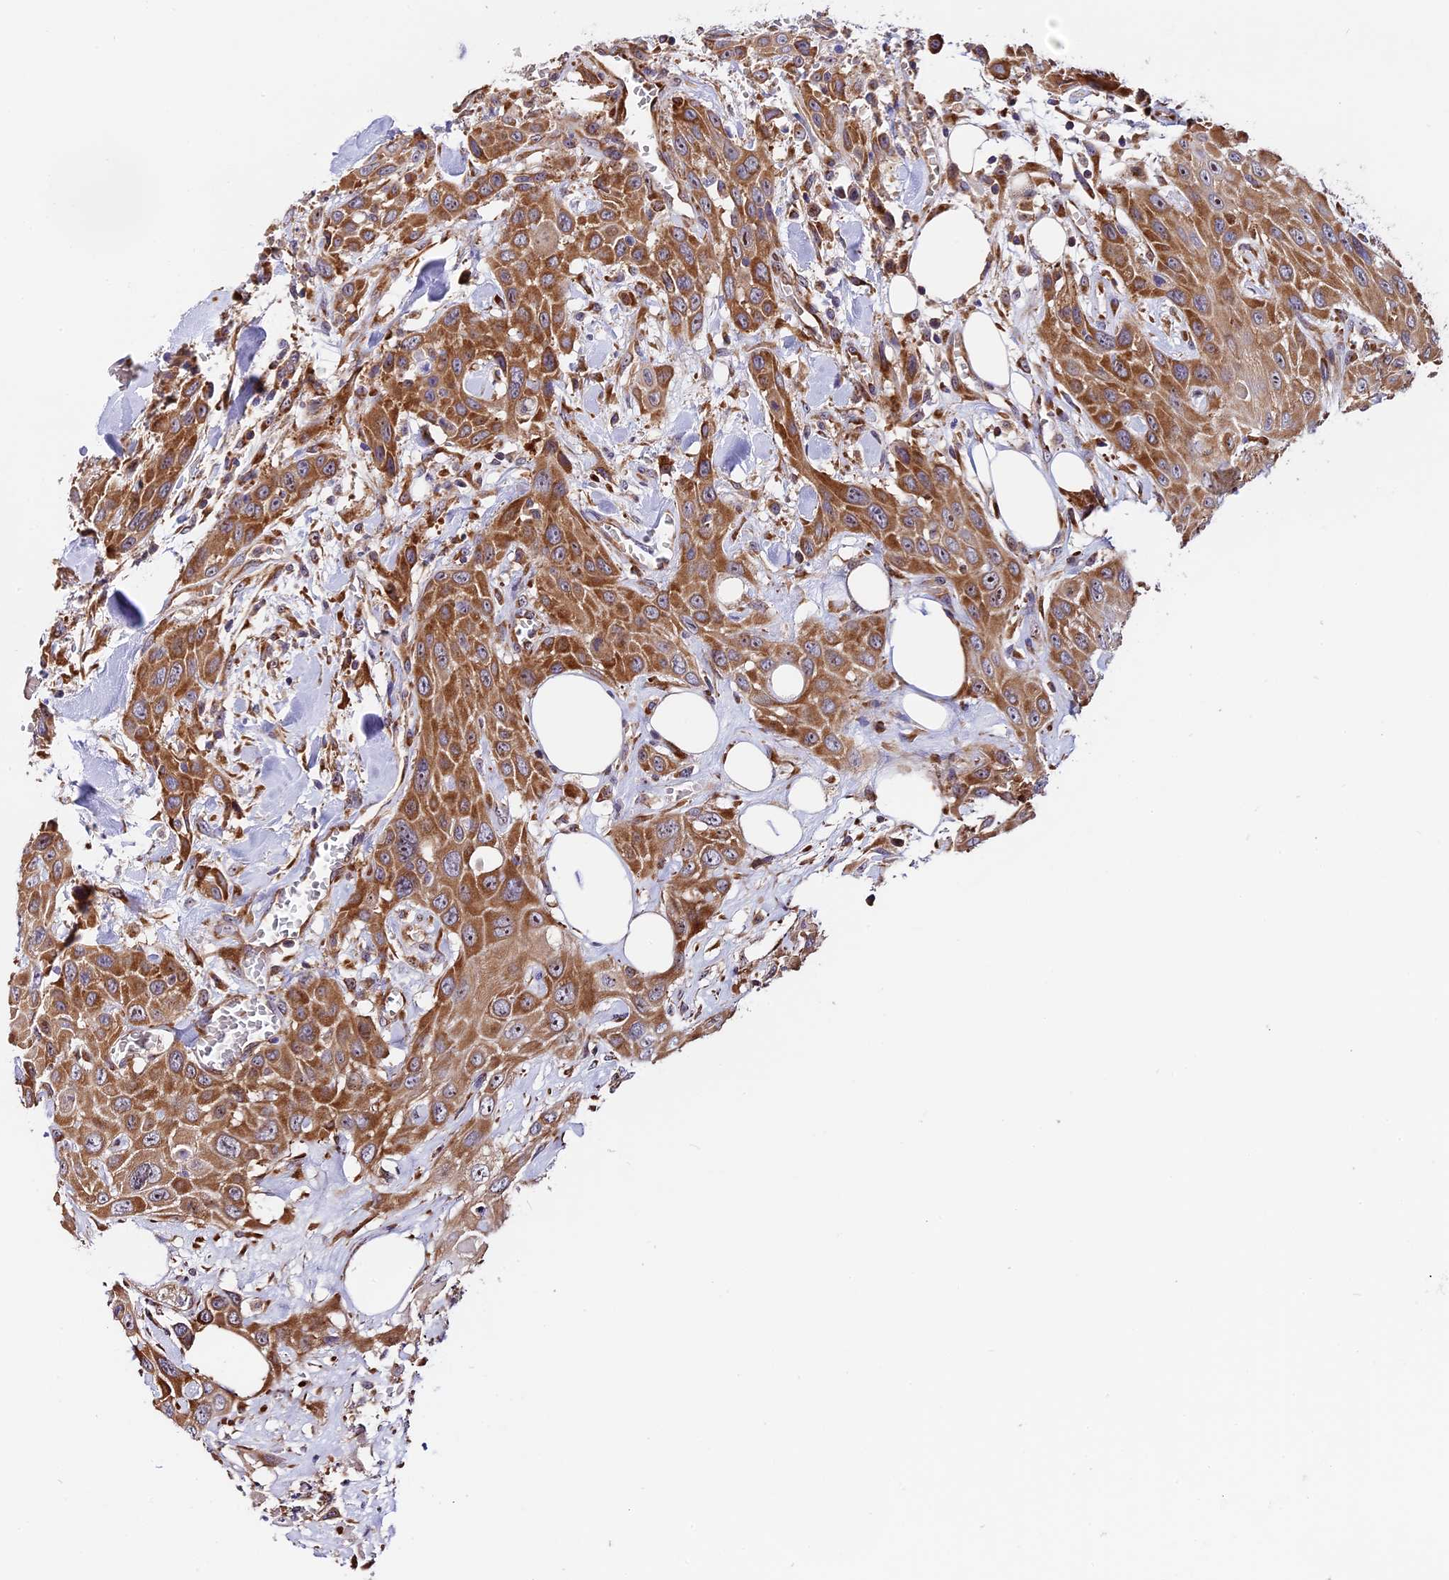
{"staining": {"intensity": "moderate", "quantity": ">75%", "location": "cytoplasmic/membranous"}, "tissue": "head and neck cancer", "cell_type": "Tumor cells", "image_type": "cancer", "snomed": [{"axis": "morphology", "description": "Squamous cell carcinoma, NOS"}, {"axis": "topography", "description": "Head-Neck"}], "caption": "Immunohistochemical staining of head and neck cancer (squamous cell carcinoma) reveals moderate cytoplasmic/membranous protein staining in about >75% of tumor cells.", "gene": "GNPTAB", "patient": {"sex": "male", "age": 81}}